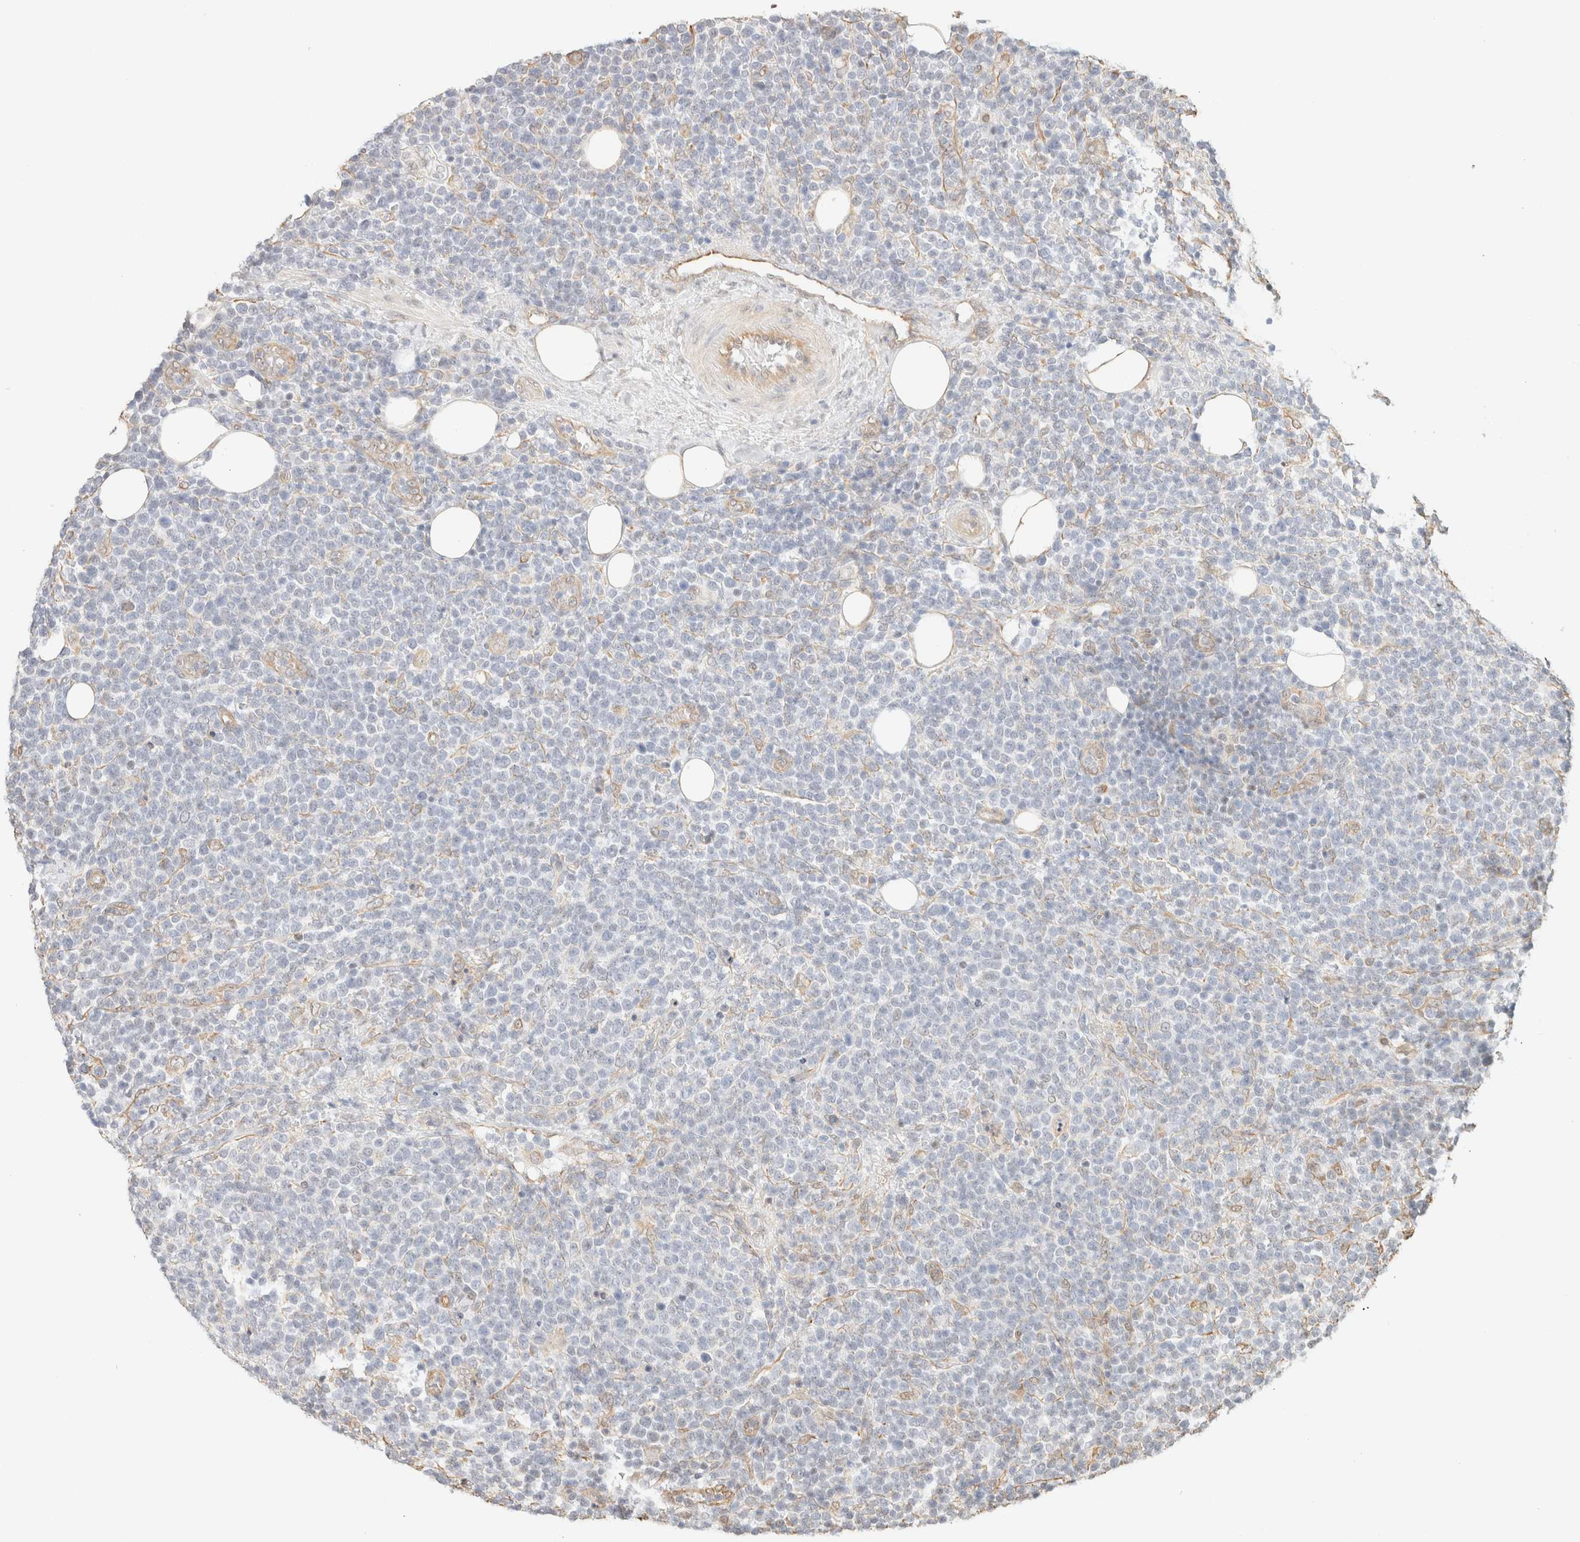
{"staining": {"intensity": "negative", "quantity": "none", "location": "none"}, "tissue": "lymphoma", "cell_type": "Tumor cells", "image_type": "cancer", "snomed": [{"axis": "morphology", "description": "Malignant lymphoma, non-Hodgkin's type, High grade"}, {"axis": "topography", "description": "Lymph node"}], "caption": "Tumor cells are negative for brown protein staining in high-grade malignant lymphoma, non-Hodgkin's type. (DAB (3,3'-diaminobenzidine) immunohistochemistry with hematoxylin counter stain).", "gene": "ARID5A", "patient": {"sex": "male", "age": 61}}